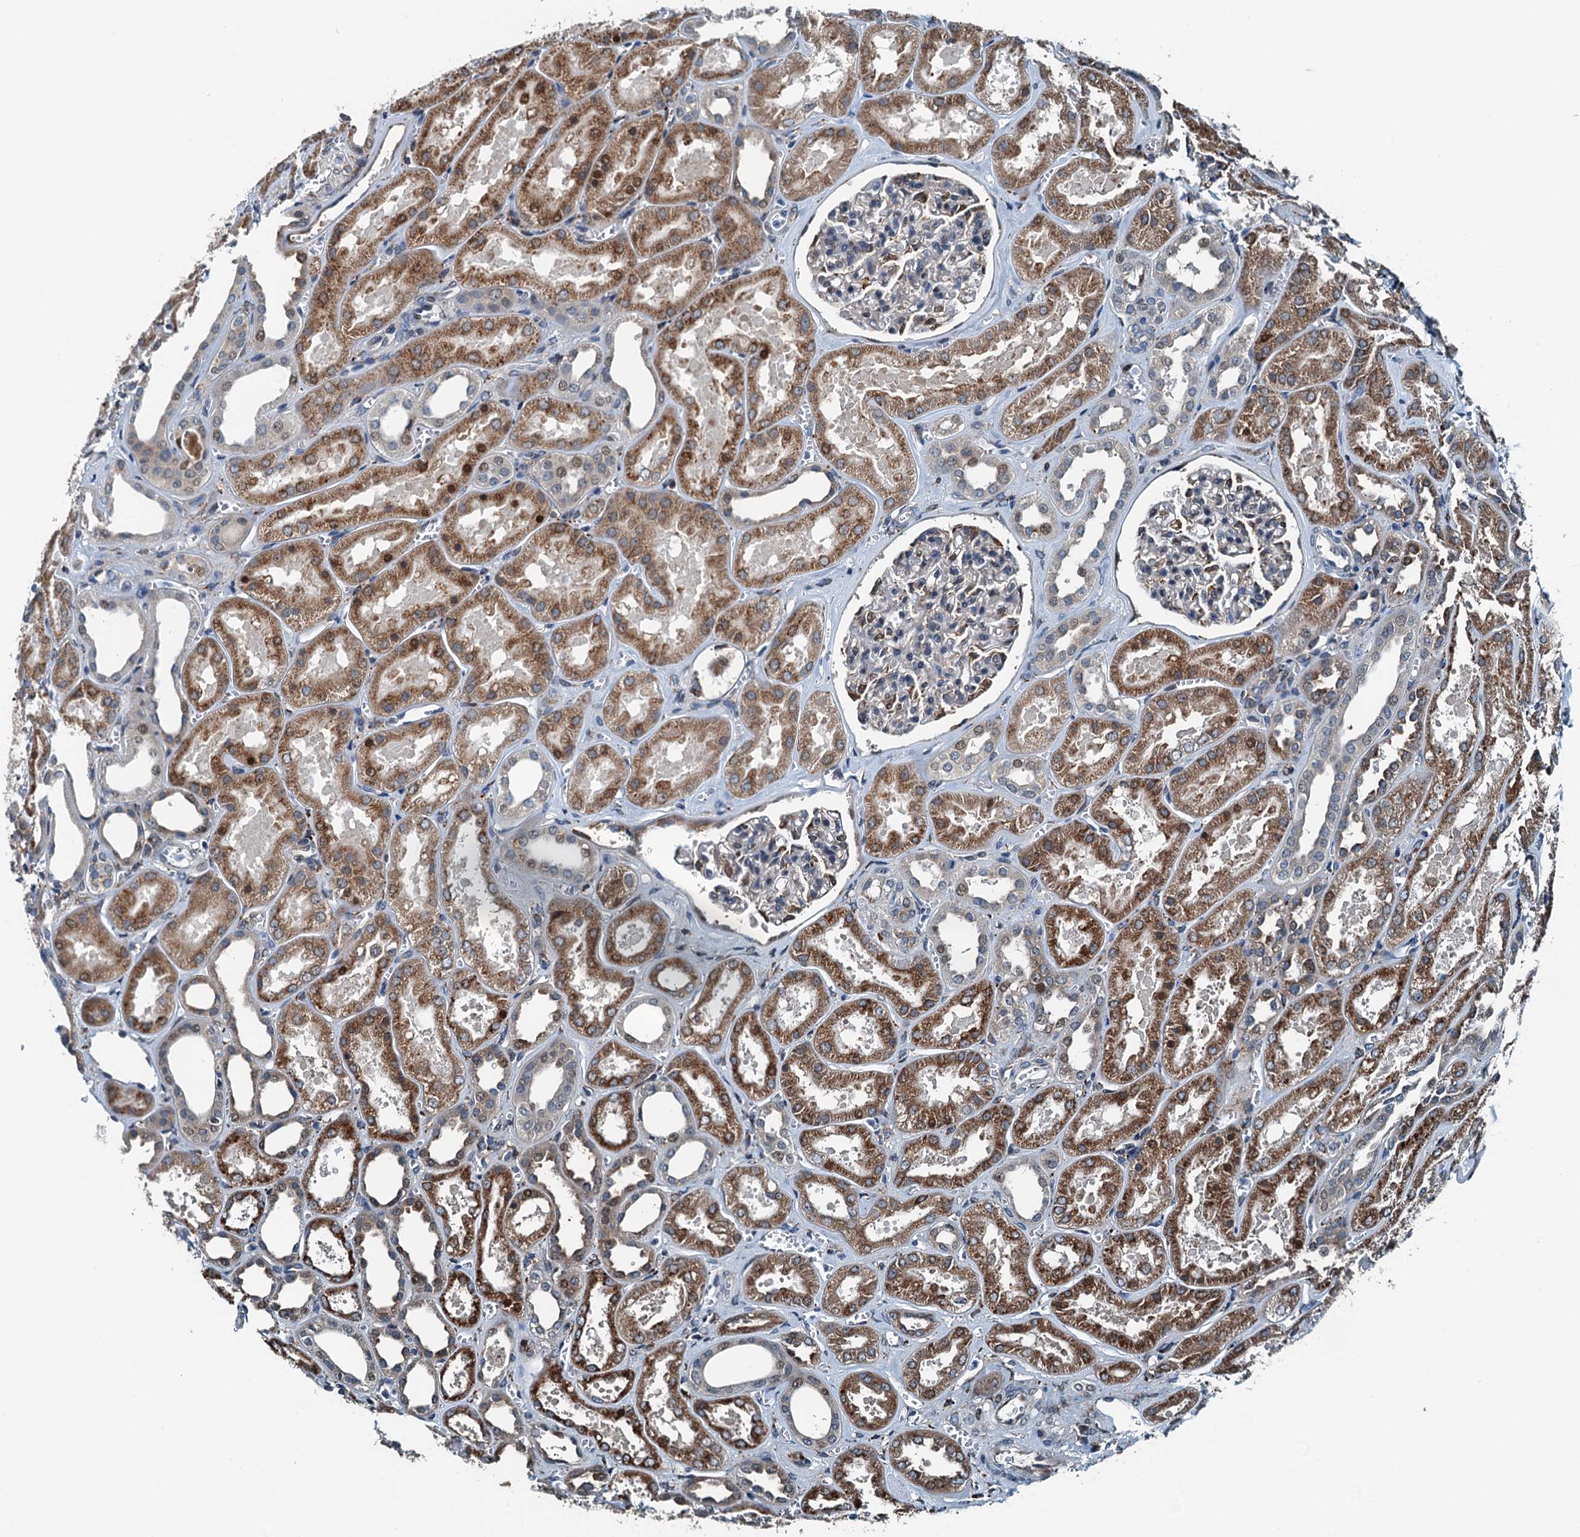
{"staining": {"intensity": "moderate", "quantity": "<25%", "location": "cytoplasmic/membranous"}, "tissue": "kidney", "cell_type": "Cells in glomeruli", "image_type": "normal", "snomed": [{"axis": "morphology", "description": "Normal tissue, NOS"}, {"axis": "morphology", "description": "Adenocarcinoma, NOS"}, {"axis": "topography", "description": "Kidney"}], "caption": "An immunohistochemistry photomicrograph of unremarkable tissue is shown. Protein staining in brown labels moderate cytoplasmic/membranous positivity in kidney within cells in glomeruli.", "gene": "TAMALIN", "patient": {"sex": "female", "age": 68}}